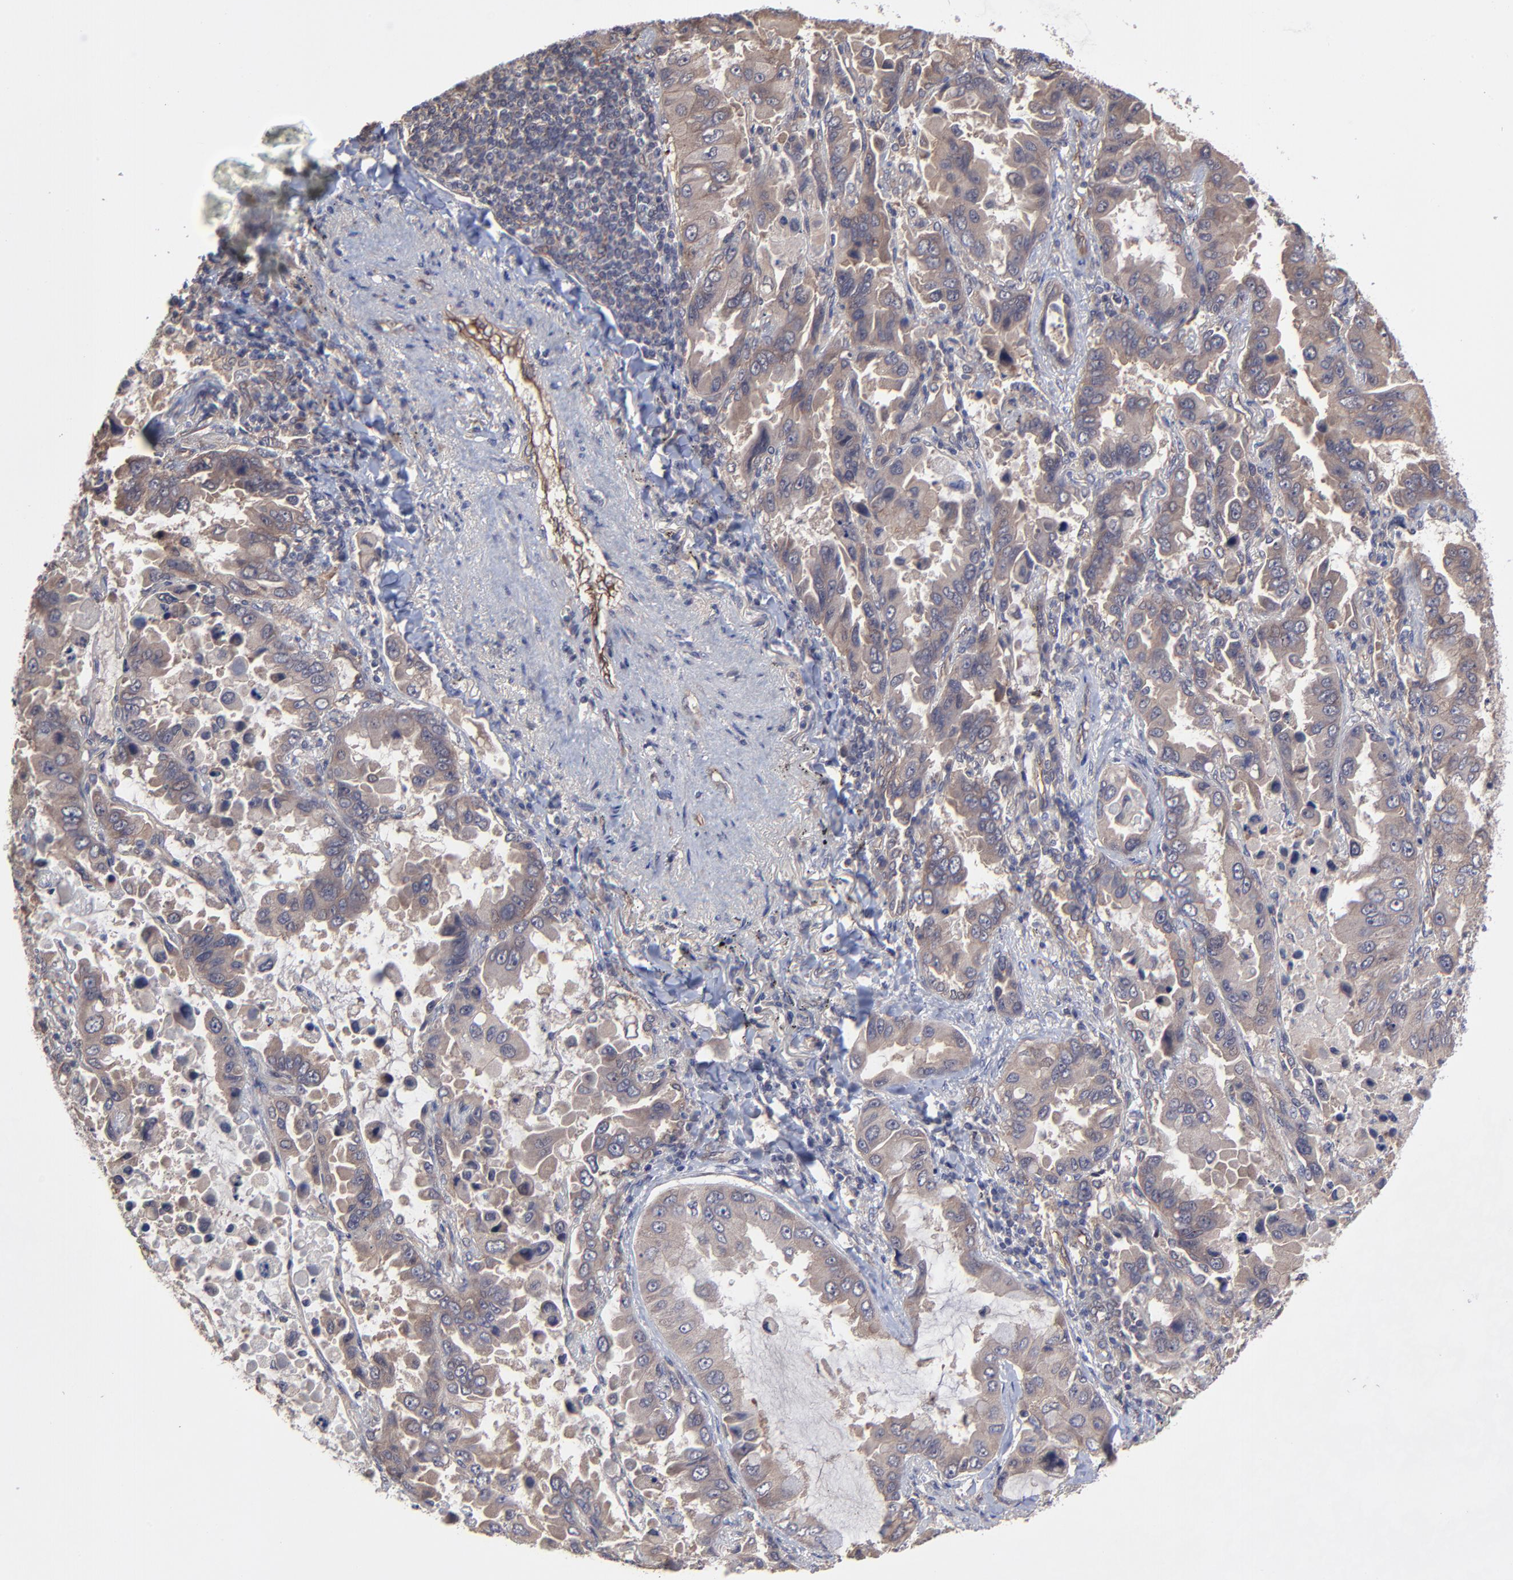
{"staining": {"intensity": "moderate", "quantity": "25%-75%", "location": "cytoplasmic/membranous"}, "tissue": "lung cancer", "cell_type": "Tumor cells", "image_type": "cancer", "snomed": [{"axis": "morphology", "description": "Adenocarcinoma, NOS"}, {"axis": "topography", "description": "Lung"}], "caption": "Protein staining of lung cancer tissue displays moderate cytoplasmic/membranous staining in about 25%-75% of tumor cells. (DAB = brown stain, brightfield microscopy at high magnification).", "gene": "ZNF780B", "patient": {"sex": "male", "age": 64}}